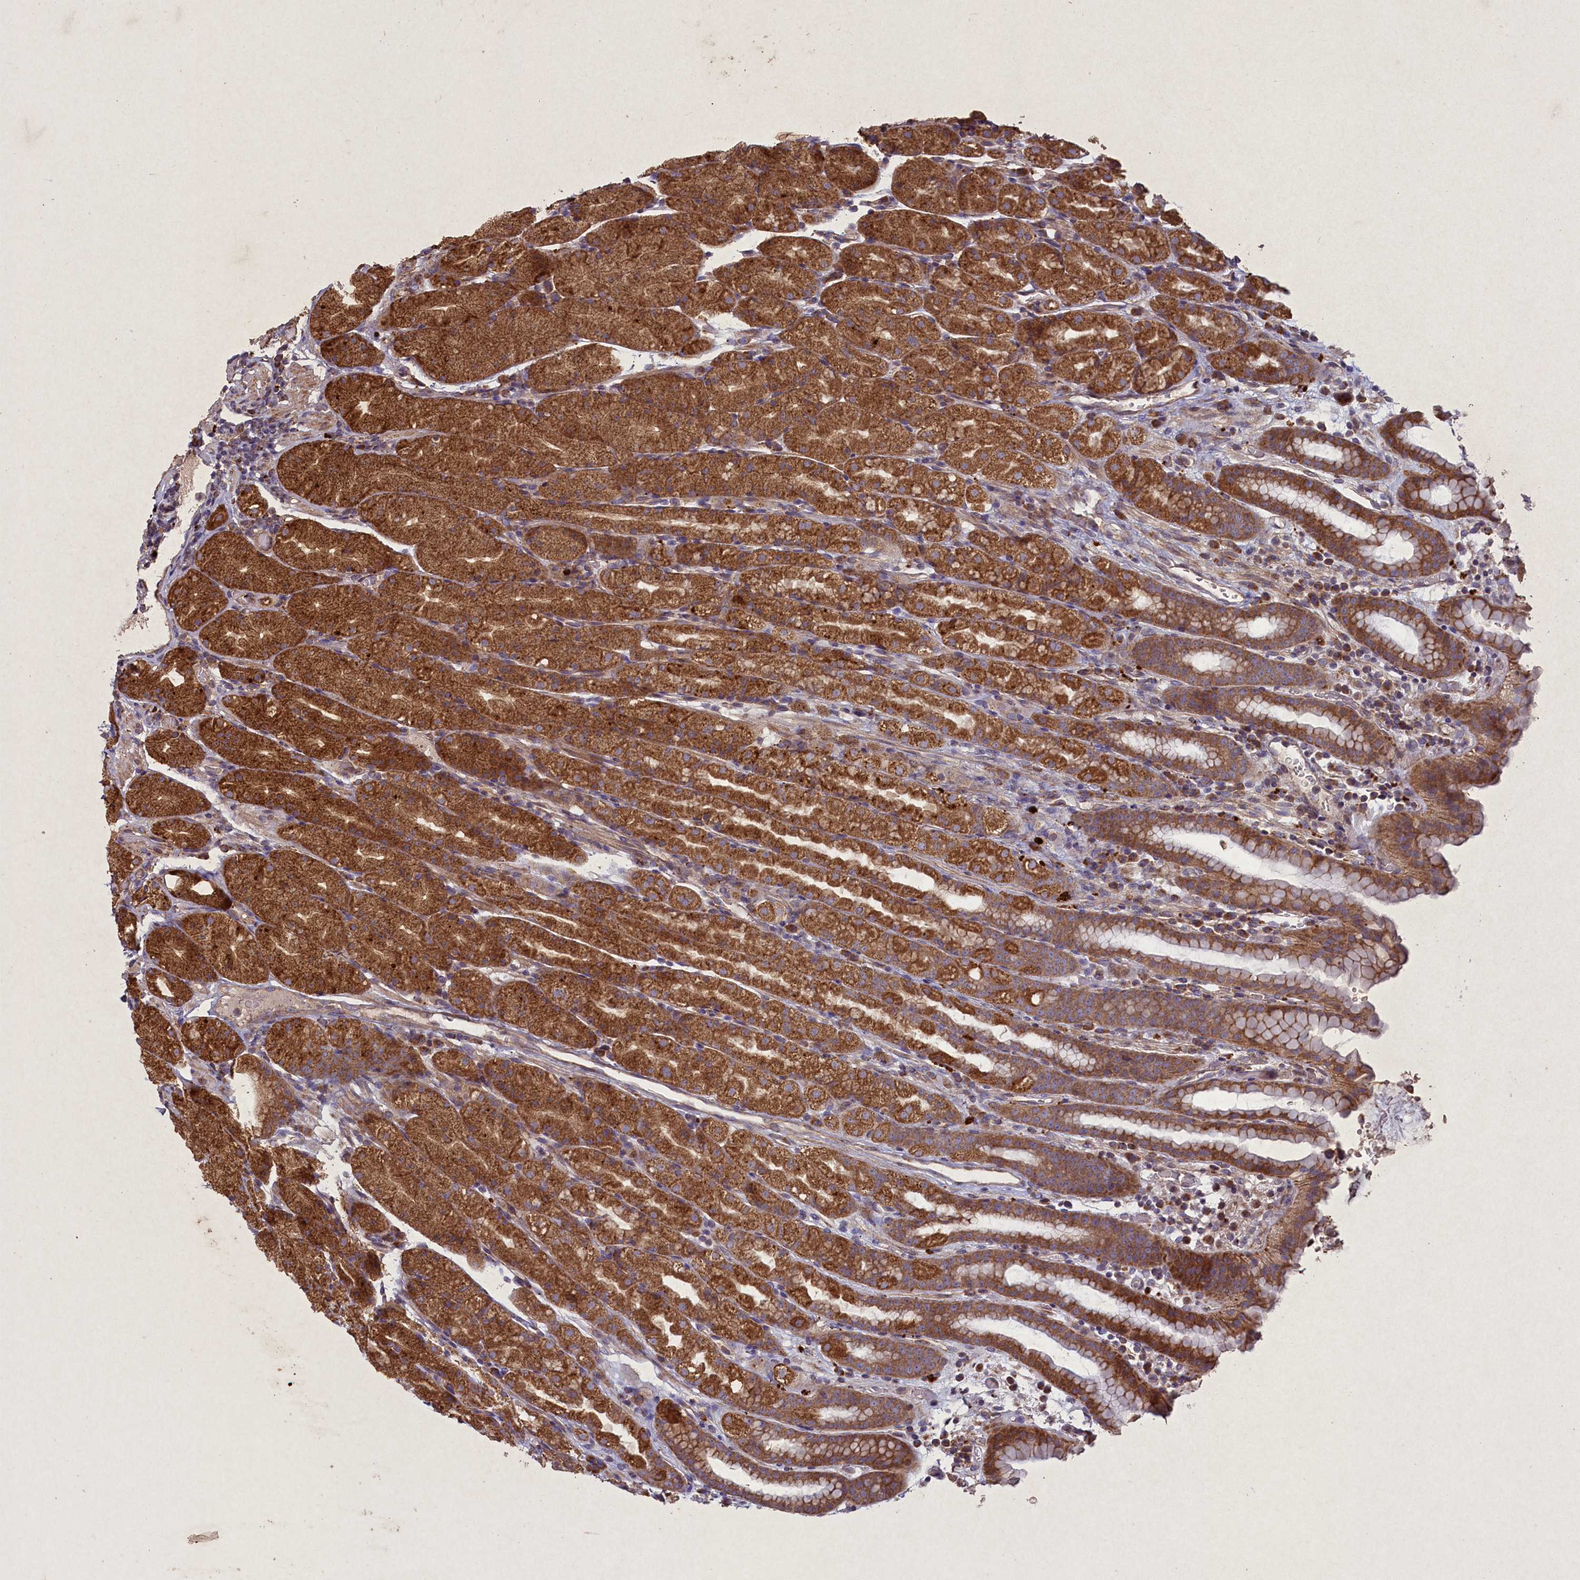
{"staining": {"intensity": "strong", "quantity": ">75%", "location": "cytoplasmic/membranous"}, "tissue": "stomach", "cell_type": "Glandular cells", "image_type": "normal", "snomed": [{"axis": "morphology", "description": "Normal tissue, NOS"}, {"axis": "topography", "description": "Stomach, upper"}, {"axis": "topography", "description": "Stomach, lower"}, {"axis": "topography", "description": "Small intestine"}], "caption": "Strong cytoplasmic/membranous staining for a protein is present in about >75% of glandular cells of normal stomach using IHC.", "gene": "CIAO2B", "patient": {"sex": "male", "age": 68}}